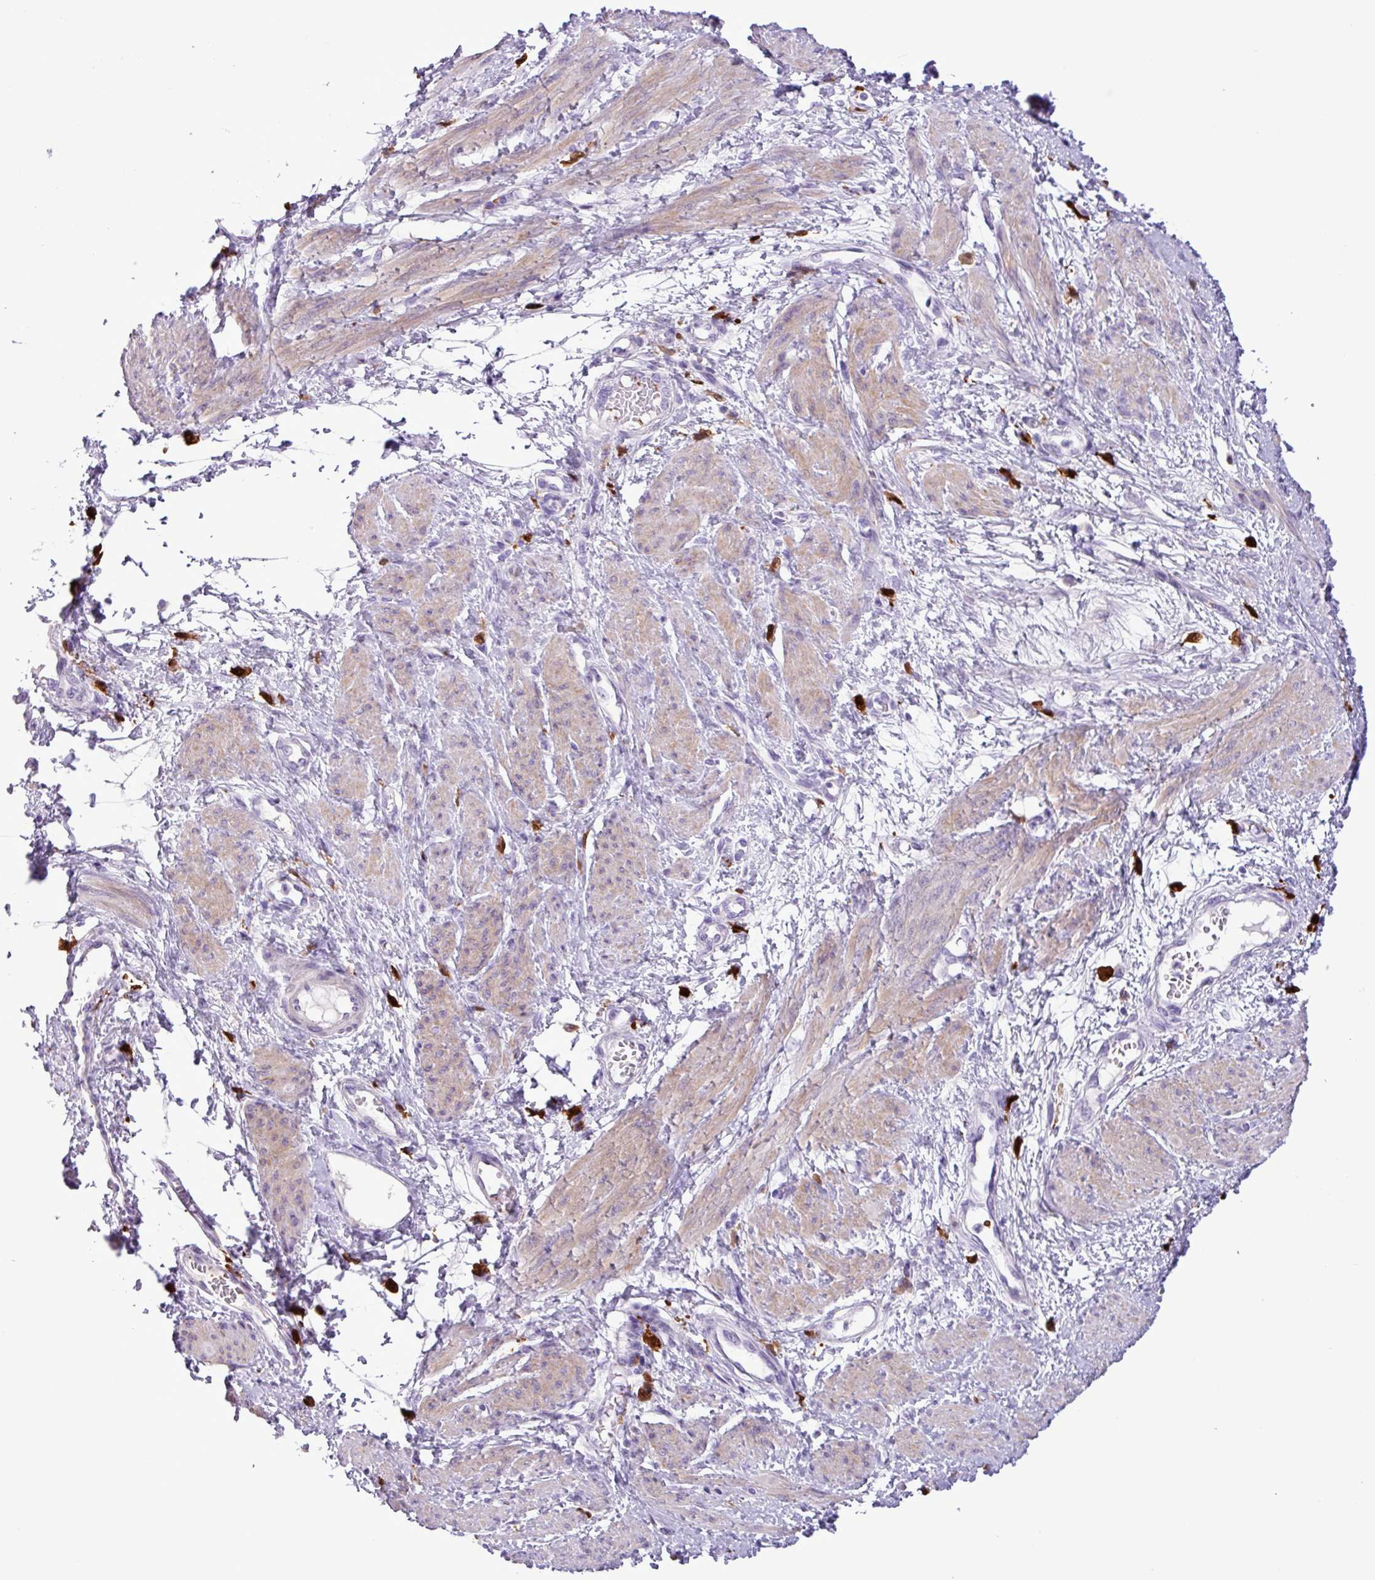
{"staining": {"intensity": "weak", "quantity": "25%-75%", "location": "cytoplasmic/membranous"}, "tissue": "smooth muscle", "cell_type": "Smooth muscle cells", "image_type": "normal", "snomed": [{"axis": "morphology", "description": "Normal tissue, NOS"}, {"axis": "topography", "description": "Smooth muscle"}, {"axis": "topography", "description": "Uterus"}], "caption": "Brown immunohistochemical staining in benign human smooth muscle exhibits weak cytoplasmic/membranous staining in approximately 25%-75% of smooth muscle cells. The staining is performed using DAB (3,3'-diaminobenzidine) brown chromogen to label protein expression. The nuclei are counter-stained blue using hematoxylin.", "gene": "TMEM200C", "patient": {"sex": "female", "age": 39}}